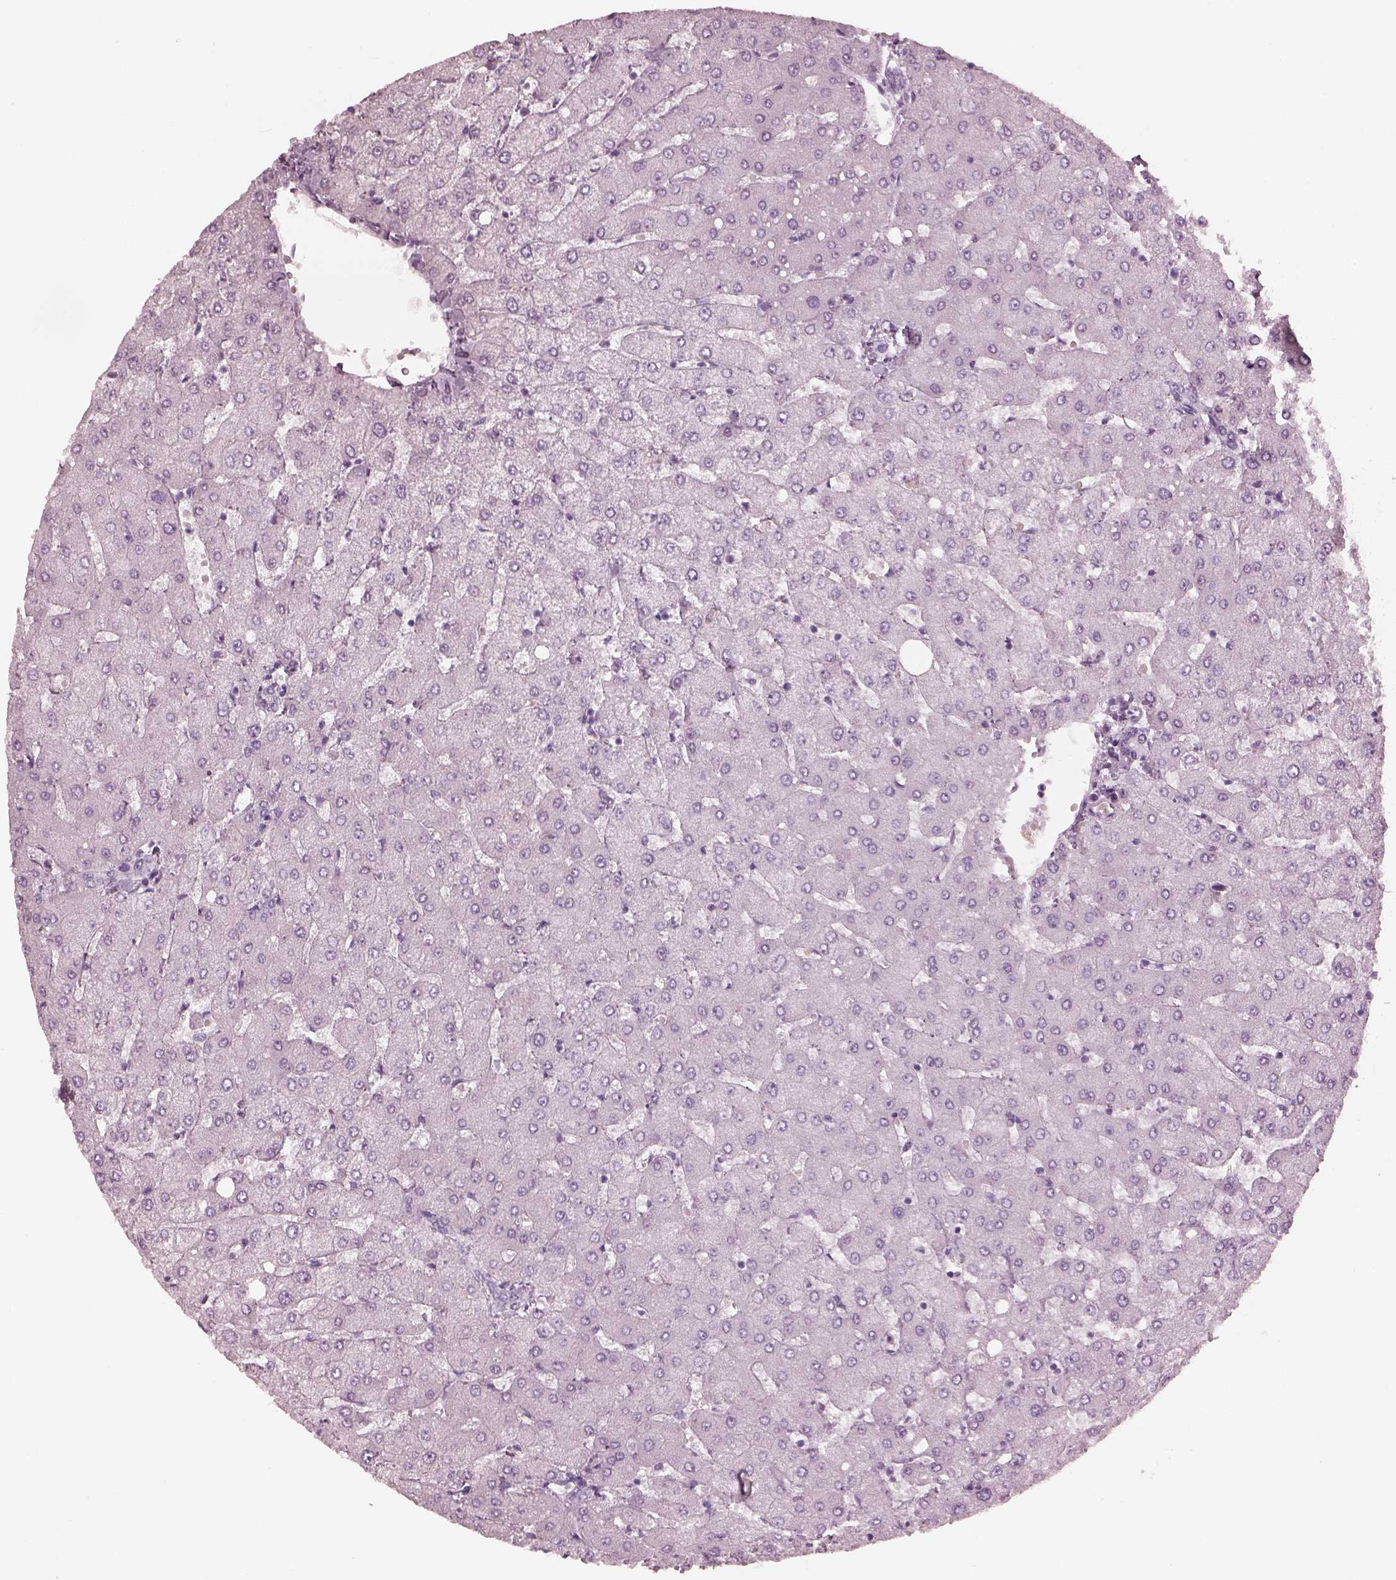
{"staining": {"intensity": "negative", "quantity": "none", "location": "none"}, "tissue": "liver", "cell_type": "Cholangiocytes", "image_type": "normal", "snomed": [{"axis": "morphology", "description": "Normal tissue, NOS"}, {"axis": "topography", "description": "Liver"}], "caption": "Normal liver was stained to show a protein in brown. There is no significant staining in cholangiocytes. (Stains: DAB immunohistochemistry with hematoxylin counter stain, Microscopy: brightfield microscopy at high magnification).", "gene": "C2orf81", "patient": {"sex": "female", "age": 54}}